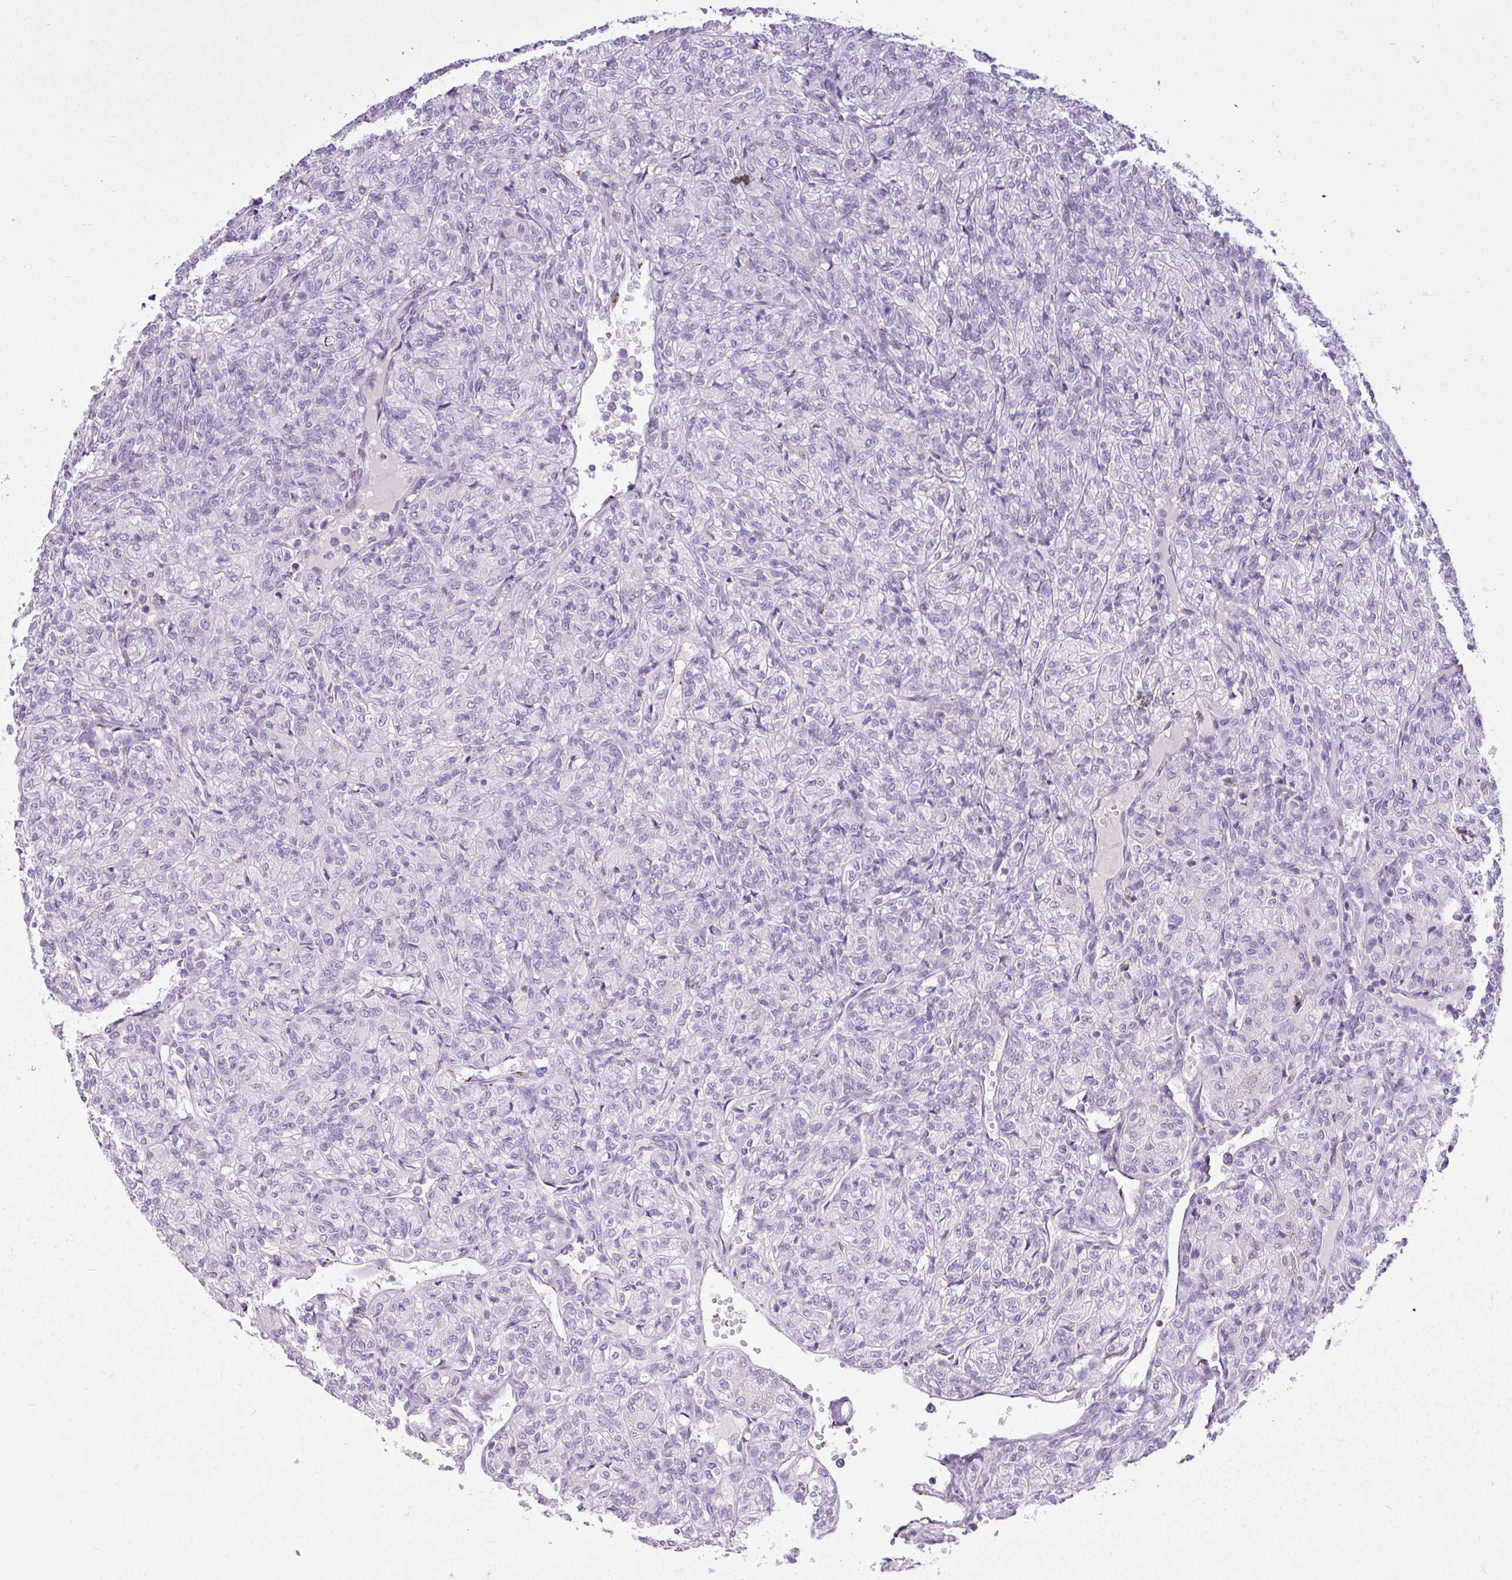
{"staining": {"intensity": "negative", "quantity": "none", "location": "none"}, "tissue": "renal cancer", "cell_type": "Tumor cells", "image_type": "cancer", "snomed": [{"axis": "morphology", "description": "Adenocarcinoma, NOS"}, {"axis": "topography", "description": "Kidney"}], "caption": "Adenocarcinoma (renal) was stained to show a protein in brown. There is no significant expression in tumor cells.", "gene": "FAM43A", "patient": {"sex": "male", "age": 77}}